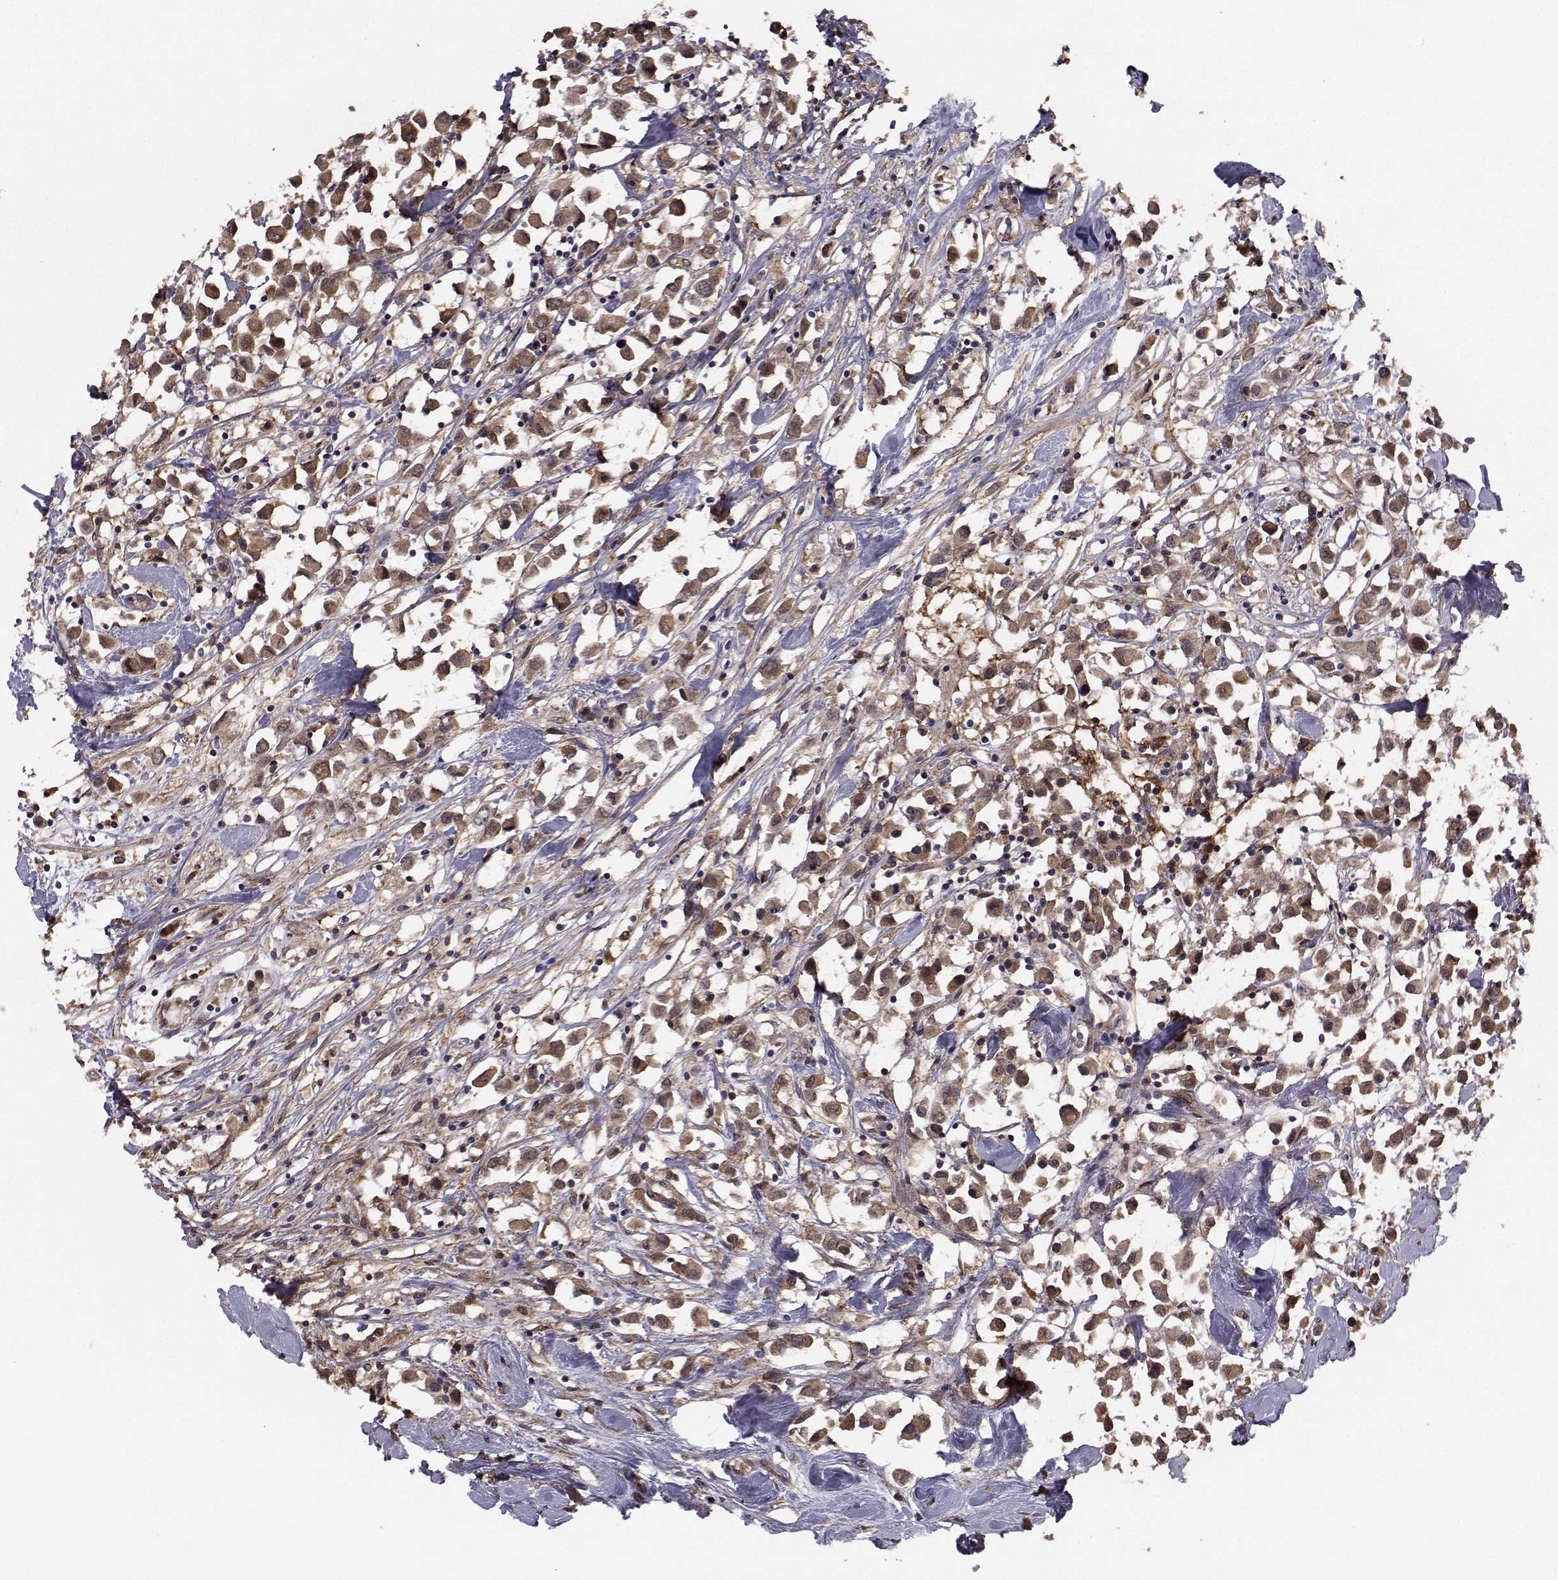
{"staining": {"intensity": "moderate", "quantity": ">75%", "location": "cytoplasmic/membranous"}, "tissue": "breast cancer", "cell_type": "Tumor cells", "image_type": "cancer", "snomed": [{"axis": "morphology", "description": "Duct carcinoma"}, {"axis": "topography", "description": "Breast"}], "caption": "Tumor cells show medium levels of moderate cytoplasmic/membranous positivity in about >75% of cells in infiltrating ductal carcinoma (breast). Ihc stains the protein of interest in brown and the nuclei are stained blue.", "gene": "TRIP10", "patient": {"sex": "female", "age": 61}}